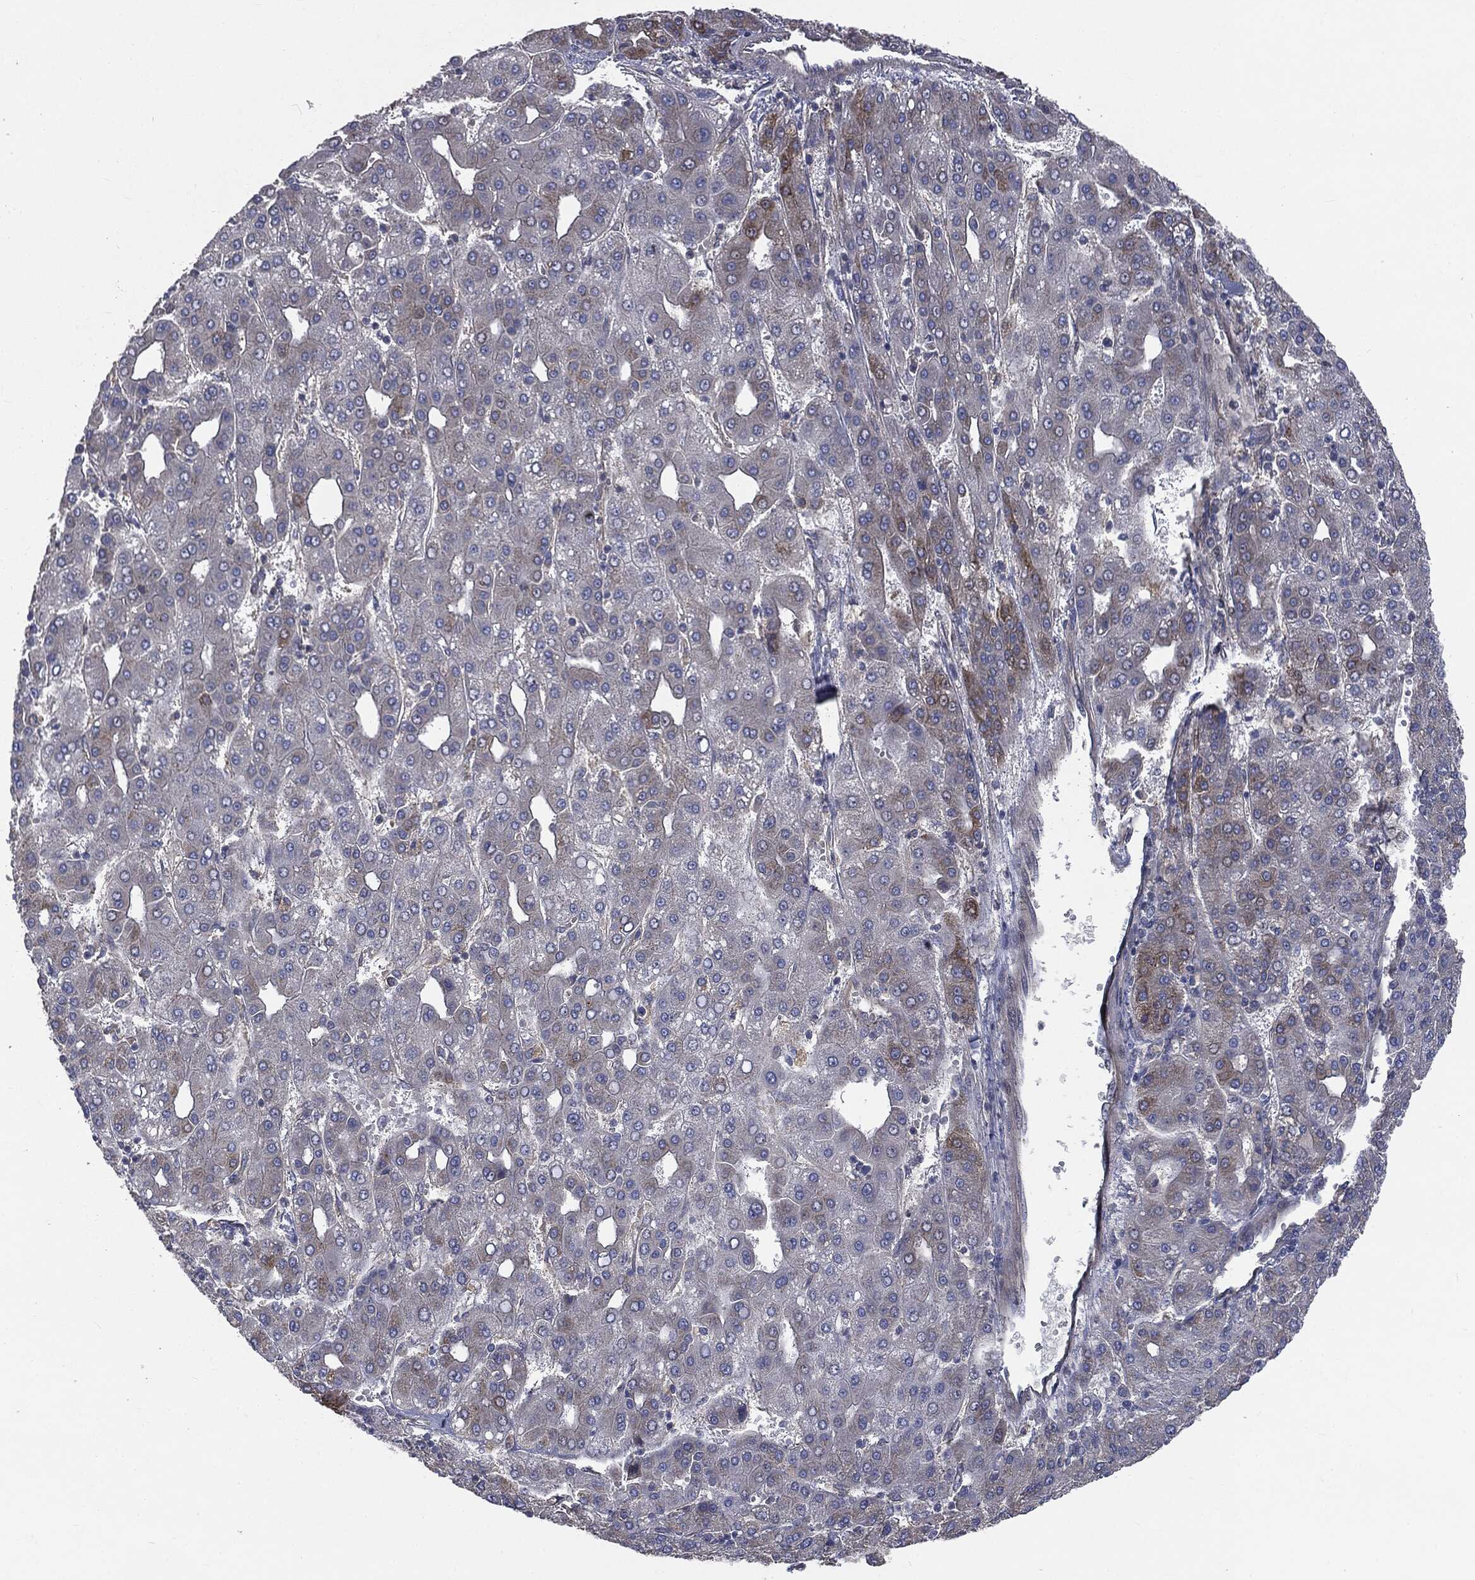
{"staining": {"intensity": "weak", "quantity": "<25%", "location": "cytoplasmic/membranous"}, "tissue": "liver cancer", "cell_type": "Tumor cells", "image_type": "cancer", "snomed": [{"axis": "morphology", "description": "Carcinoma, Hepatocellular, NOS"}, {"axis": "topography", "description": "Liver"}], "caption": "IHC of liver hepatocellular carcinoma shows no expression in tumor cells. (Stains: DAB immunohistochemistry (IHC) with hematoxylin counter stain, Microscopy: brightfield microscopy at high magnification).", "gene": "EPS15L1", "patient": {"sex": "male", "age": 65}}